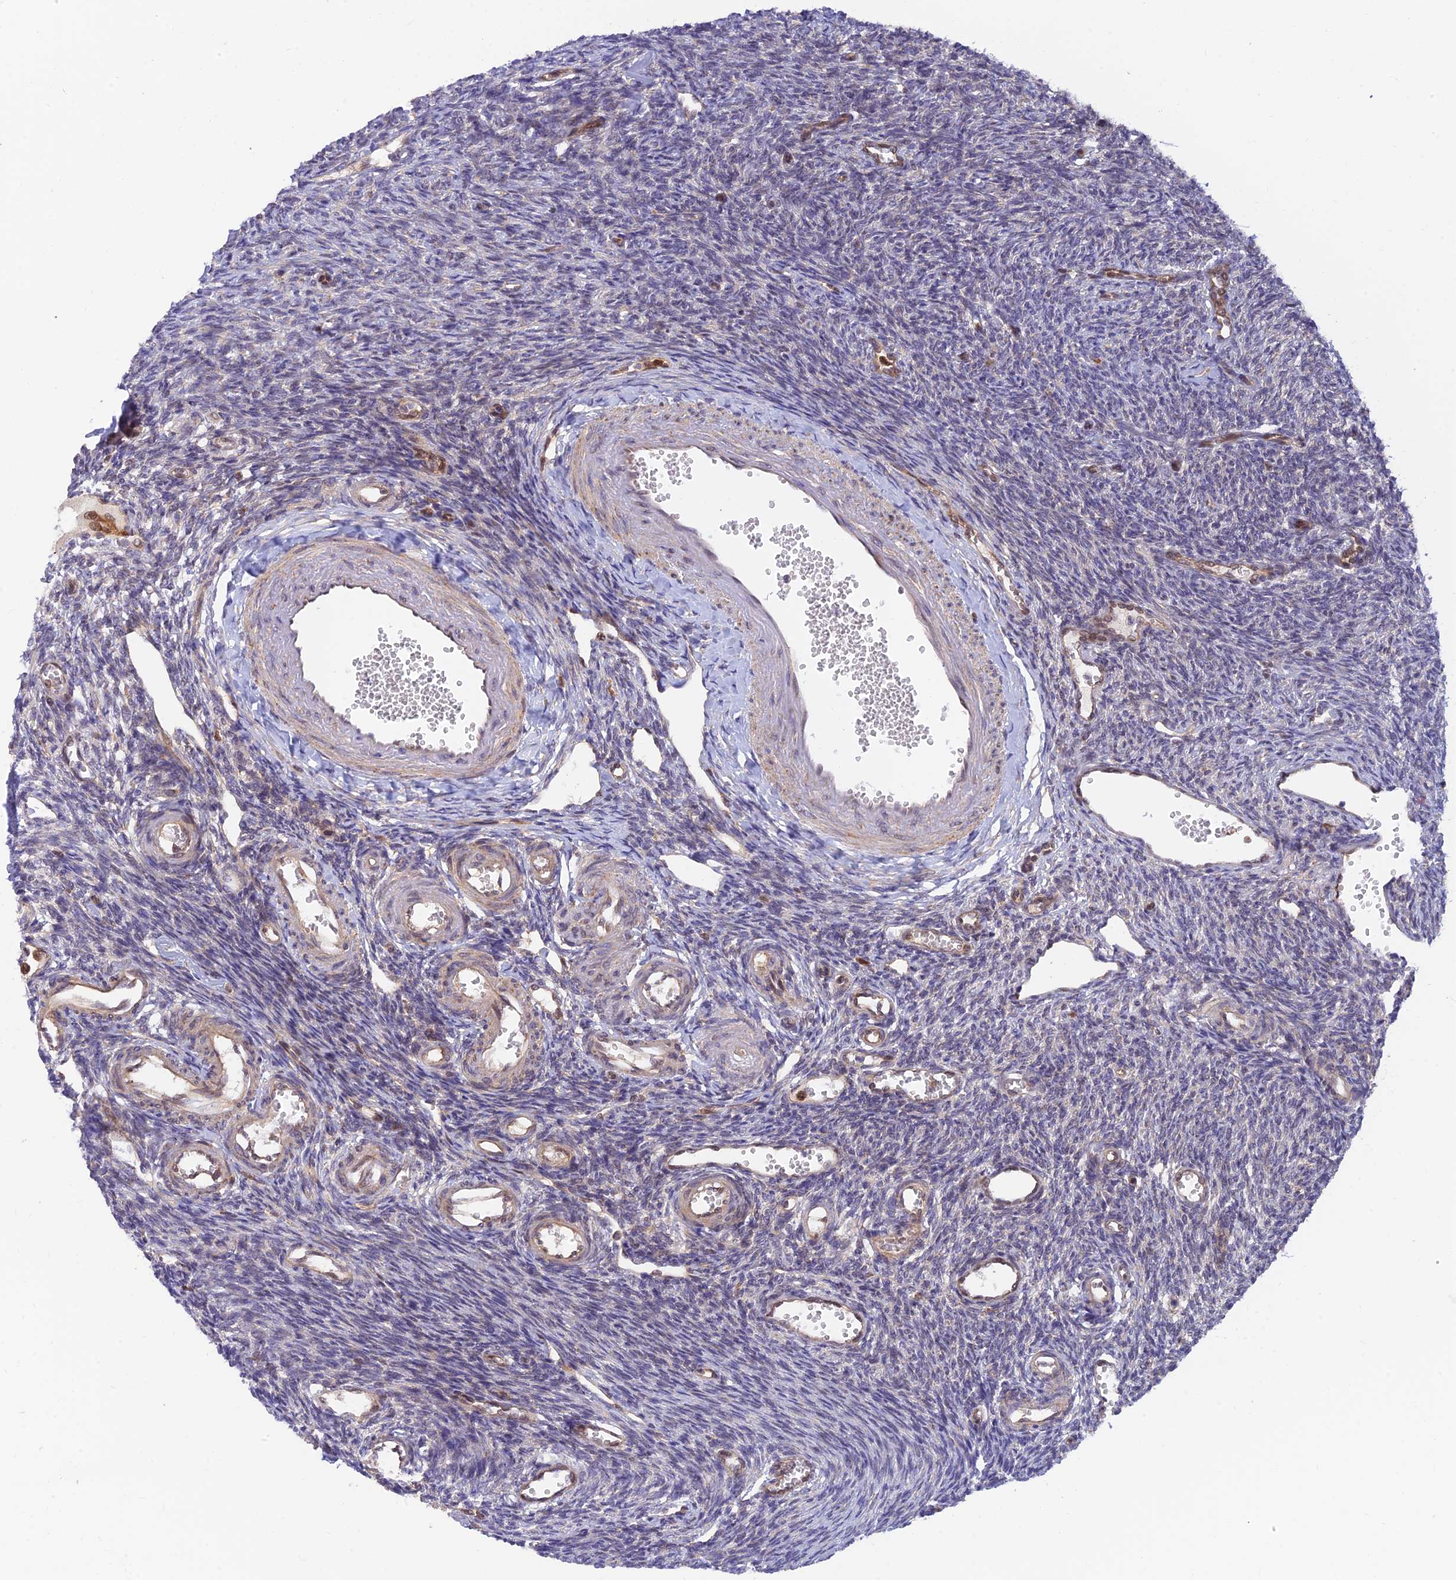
{"staining": {"intensity": "moderate", "quantity": "25%-75%", "location": "cytoplasmic/membranous"}, "tissue": "ovary", "cell_type": "Follicle cells", "image_type": "normal", "snomed": [{"axis": "morphology", "description": "Normal tissue, NOS"}, {"axis": "morphology", "description": "Cyst, NOS"}, {"axis": "topography", "description": "Ovary"}], "caption": "A micrograph of human ovary stained for a protein demonstrates moderate cytoplasmic/membranous brown staining in follicle cells. (Stains: DAB (3,3'-diaminobenzidine) in brown, nuclei in blue, Microscopy: brightfield microscopy at high magnification).", "gene": "LYSMD2", "patient": {"sex": "female", "age": 33}}